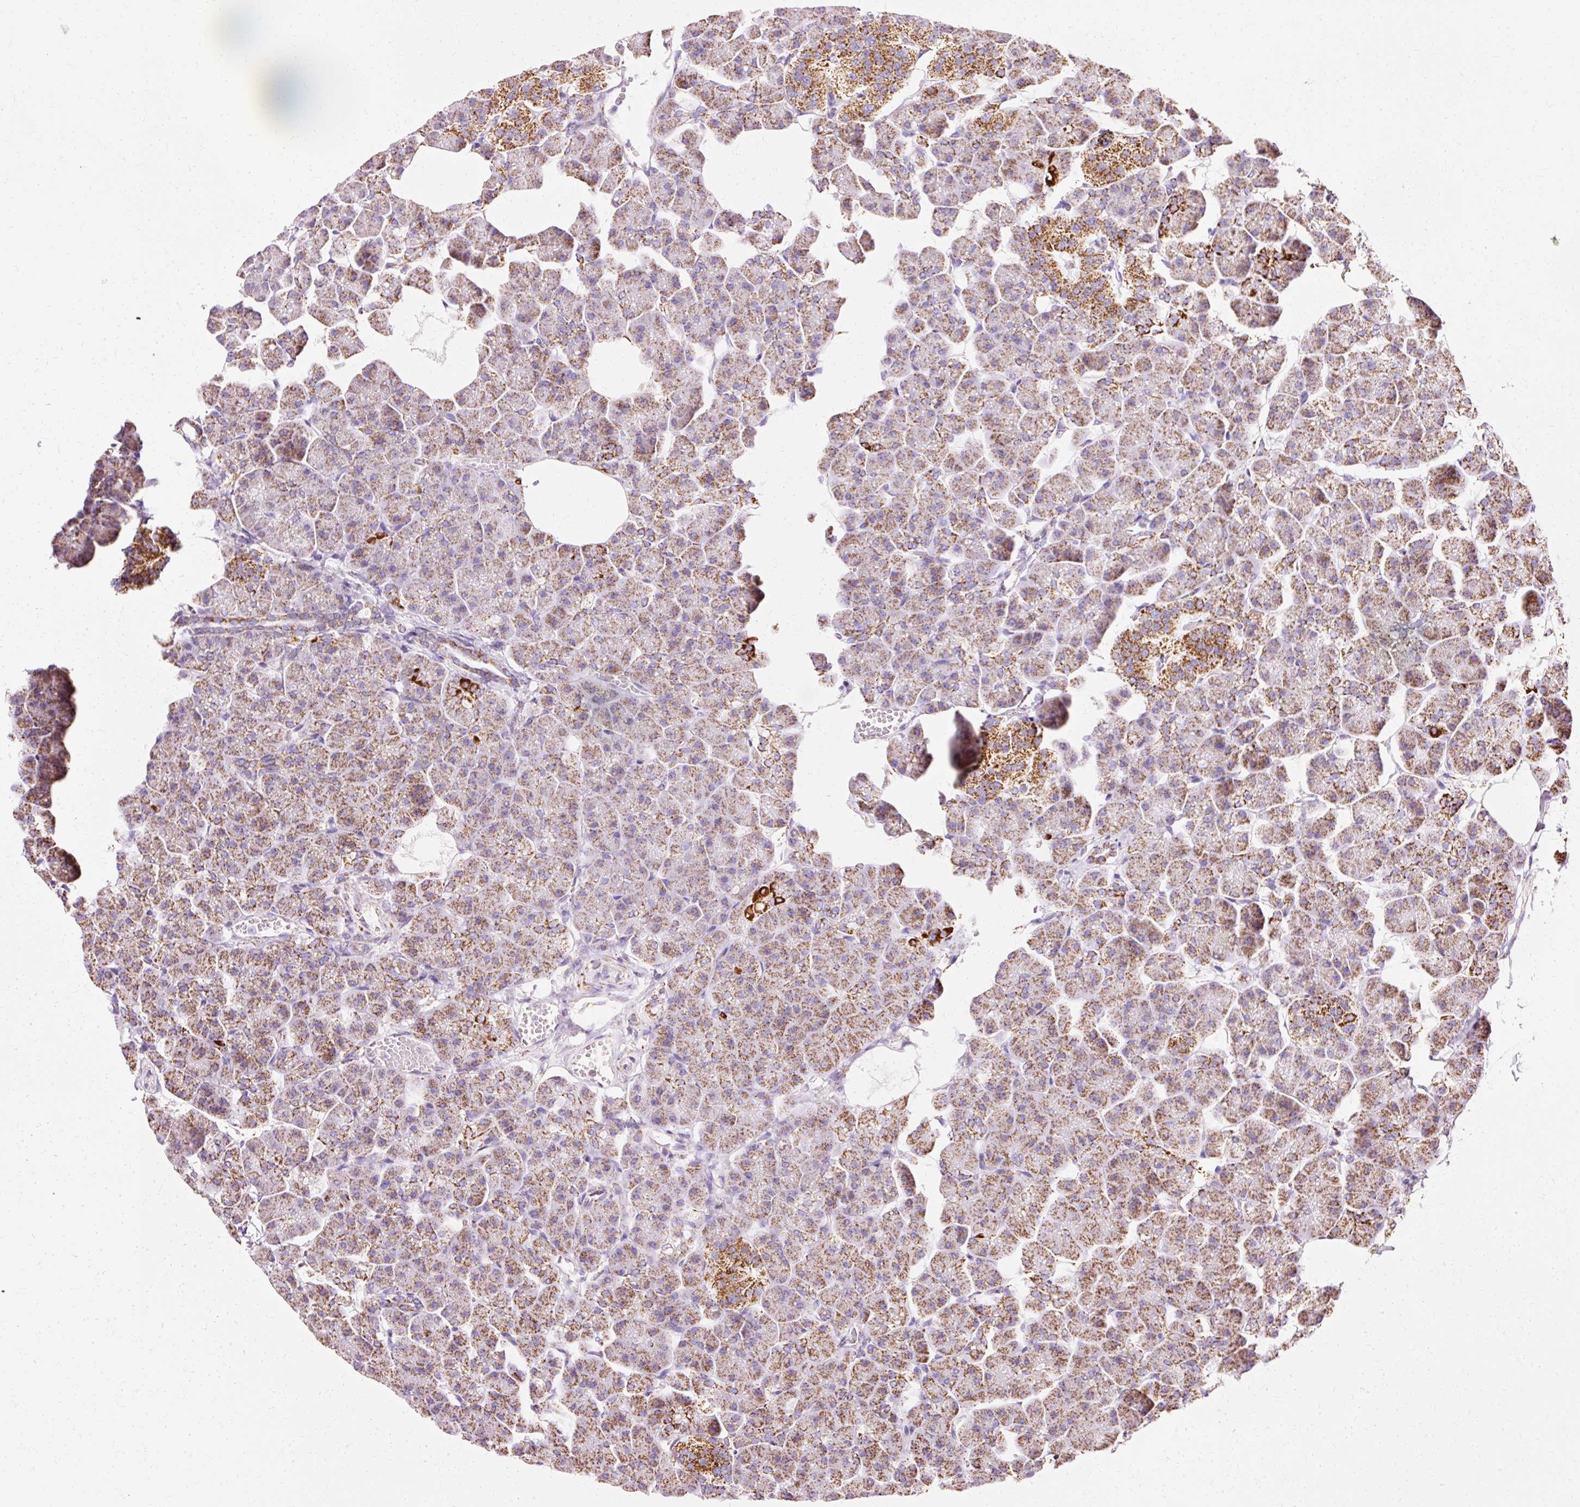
{"staining": {"intensity": "moderate", "quantity": "25%-75%", "location": "cytoplasmic/membranous"}, "tissue": "pancreas", "cell_type": "Exocrine glandular cells", "image_type": "normal", "snomed": [{"axis": "morphology", "description": "Normal tissue, NOS"}, {"axis": "topography", "description": "Pancreas"}], "caption": "Immunohistochemical staining of normal pancreas displays 25%-75% levels of moderate cytoplasmic/membranous protein positivity in approximately 25%-75% of exocrine glandular cells.", "gene": "ATP5PO", "patient": {"sex": "male", "age": 35}}